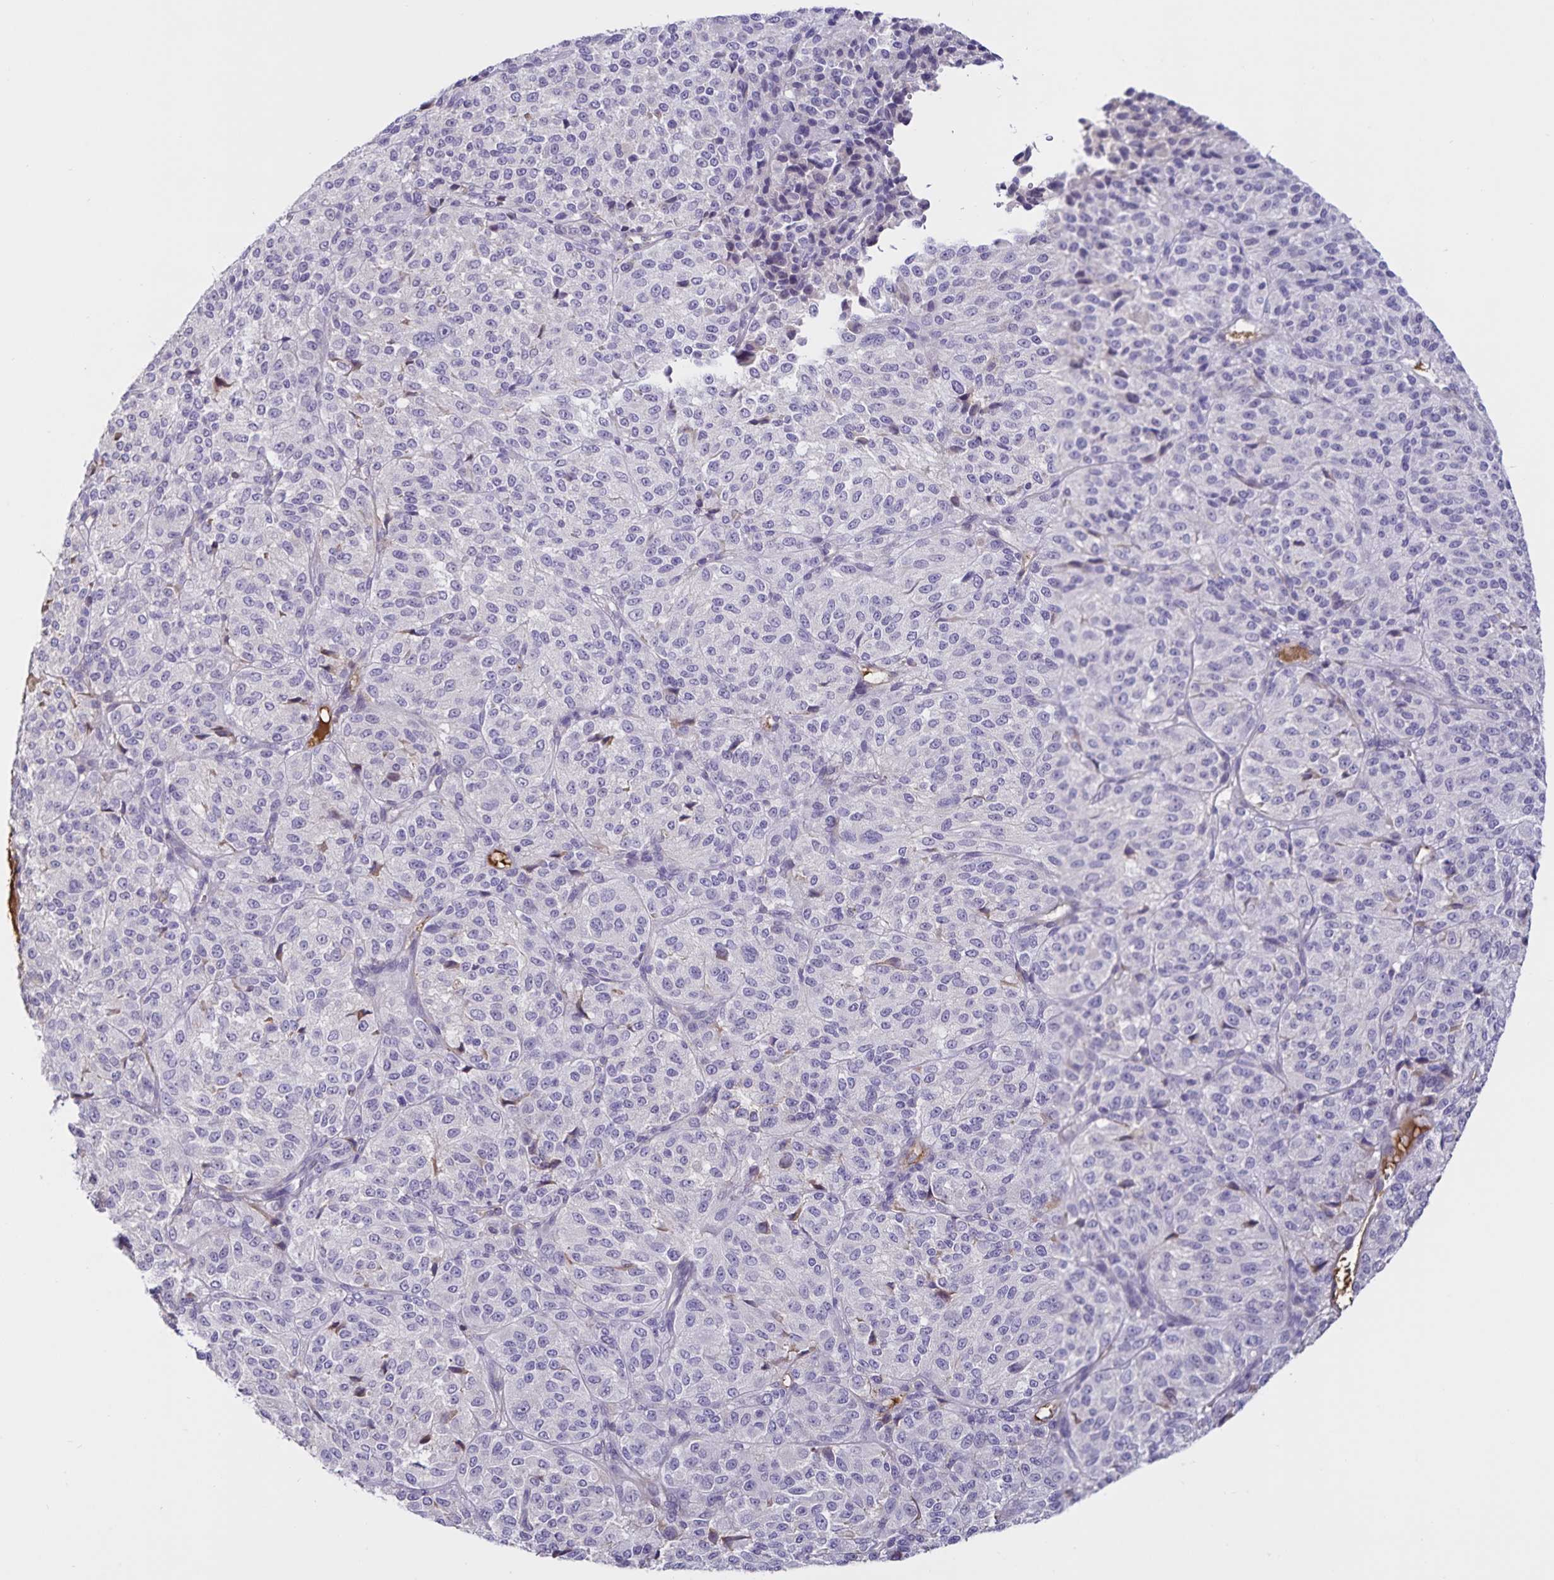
{"staining": {"intensity": "negative", "quantity": "none", "location": "none"}, "tissue": "melanoma", "cell_type": "Tumor cells", "image_type": "cancer", "snomed": [{"axis": "morphology", "description": "Malignant melanoma, Metastatic site"}, {"axis": "topography", "description": "Brain"}], "caption": "DAB immunohistochemical staining of melanoma displays no significant positivity in tumor cells. (Immunohistochemistry, brightfield microscopy, high magnification).", "gene": "FGG", "patient": {"sex": "female", "age": 56}}